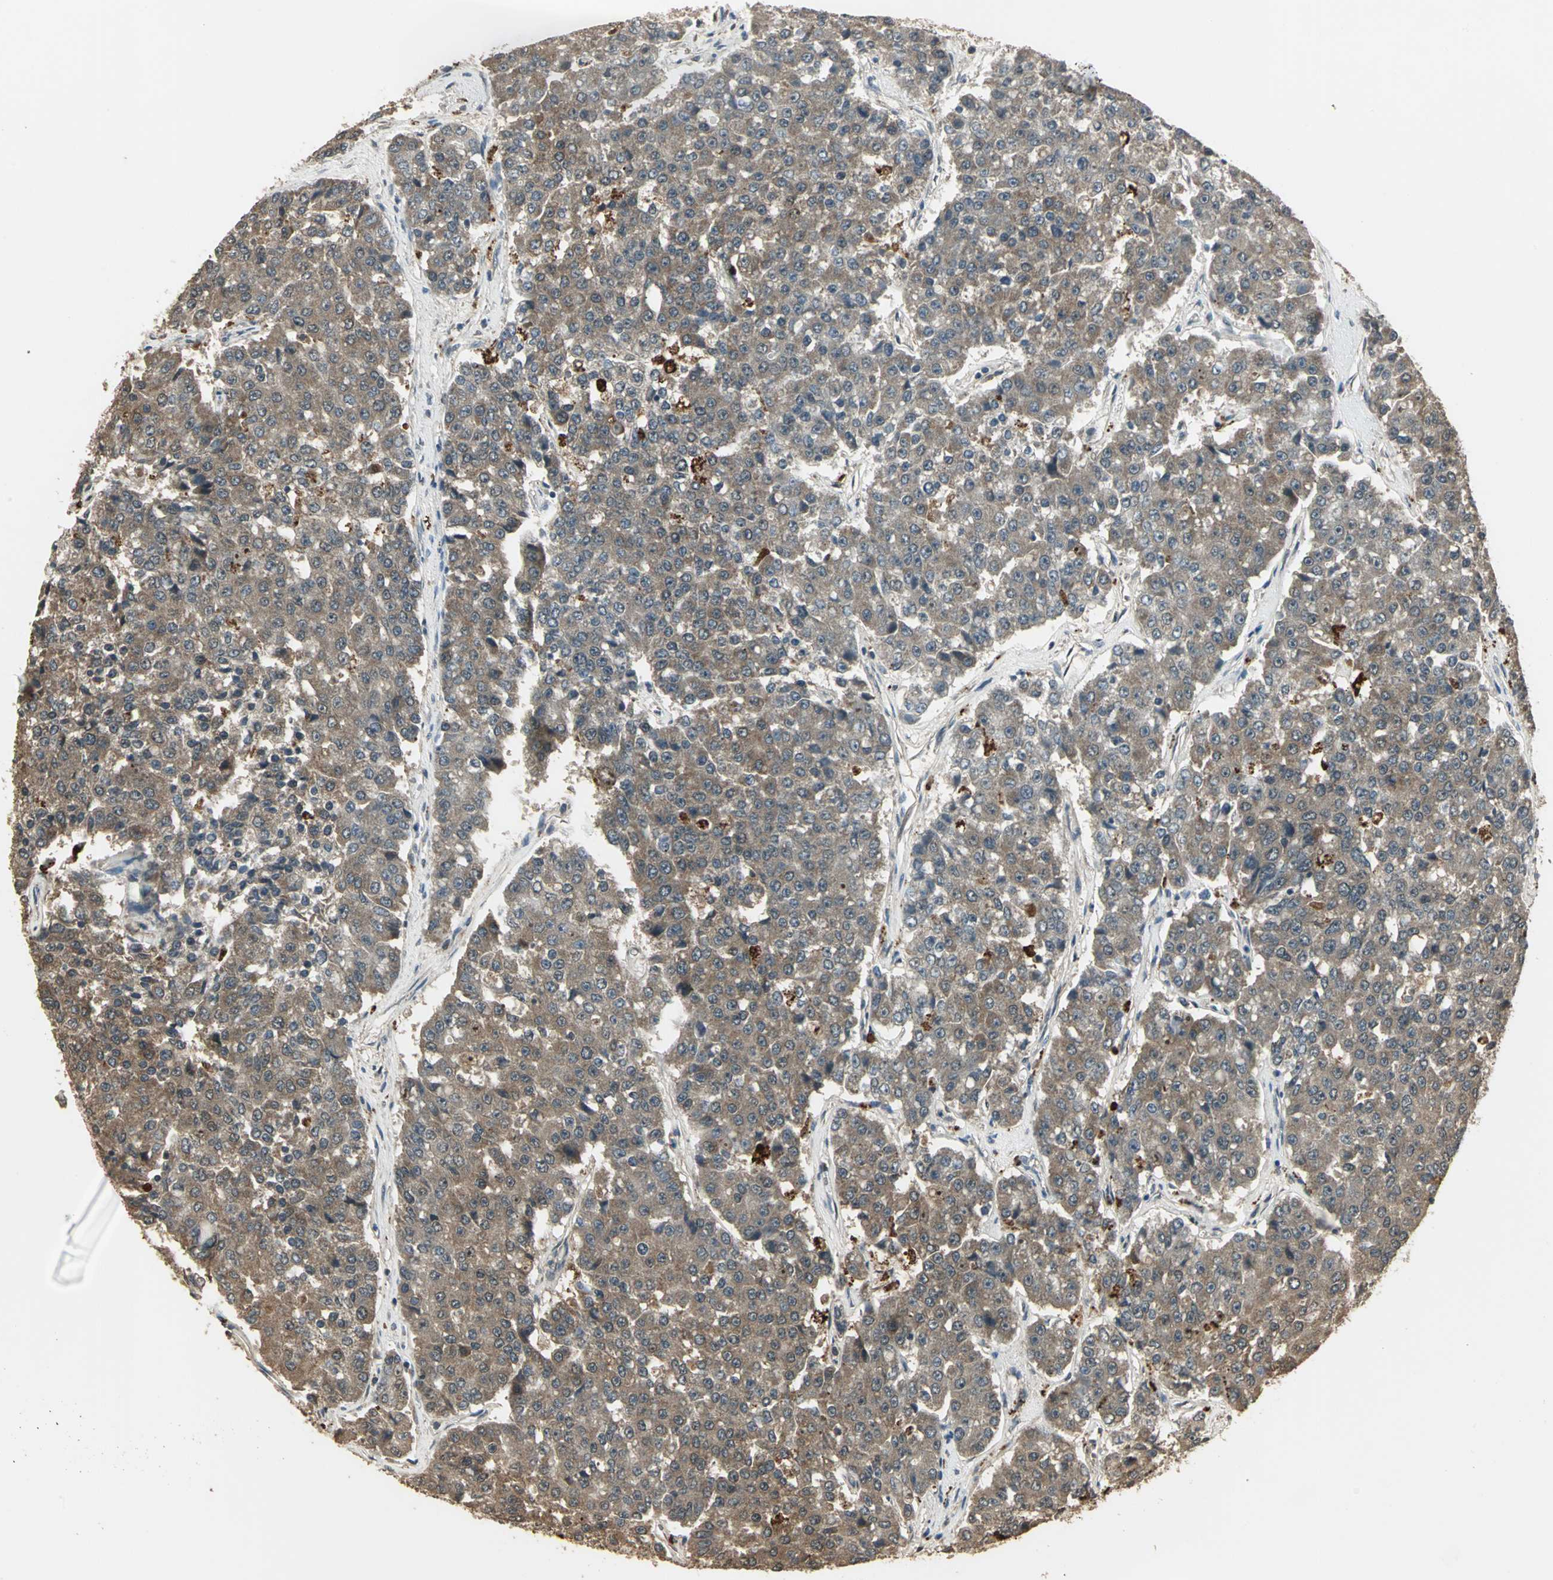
{"staining": {"intensity": "moderate", "quantity": ">75%", "location": "cytoplasmic/membranous"}, "tissue": "pancreatic cancer", "cell_type": "Tumor cells", "image_type": "cancer", "snomed": [{"axis": "morphology", "description": "Adenocarcinoma, NOS"}, {"axis": "topography", "description": "Pancreas"}], "caption": "Moderate cytoplasmic/membranous expression is appreciated in about >75% of tumor cells in pancreatic cancer.", "gene": "UCHL5", "patient": {"sex": "male", "age": 50}}